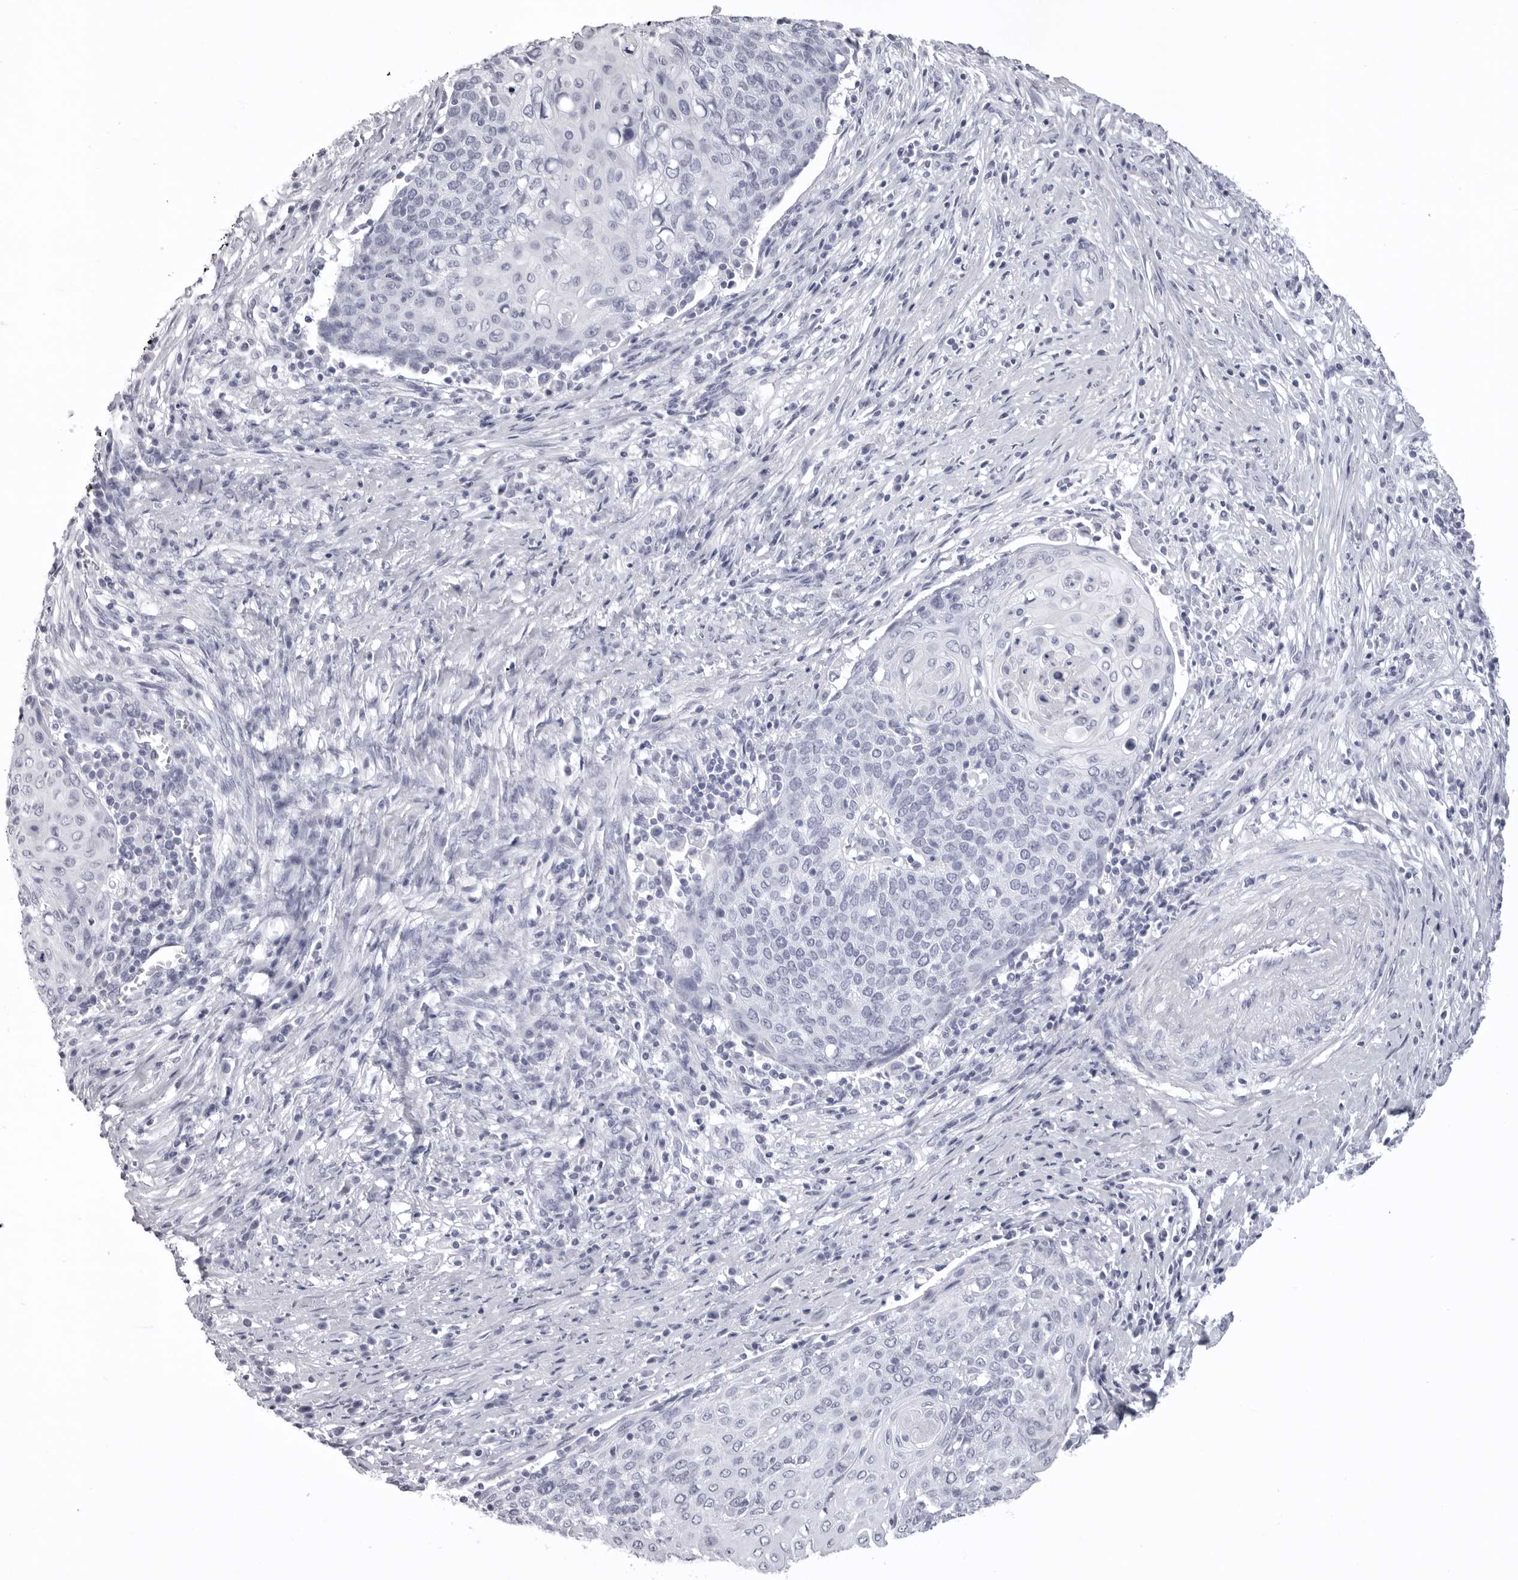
{"staining": {"intensity": "negative", "quantity": "none", "location": "none"}, "tissue": "cervical cancer", "cell_type": "Tumor cells", "image_type": "cancer", "snomed": [{"axis": "morphology", "description": "Squamous cell carcinoma, NOS"}, {"axis": "topography", "description": "Cervix"}], "caption": "DAB immunohistochemical staining of squamous cell carcinoma (cervical) shows no significant staining in tumor cells.", "gene": "LGALS4", "patient": {"sex": "female", "age": 39}}